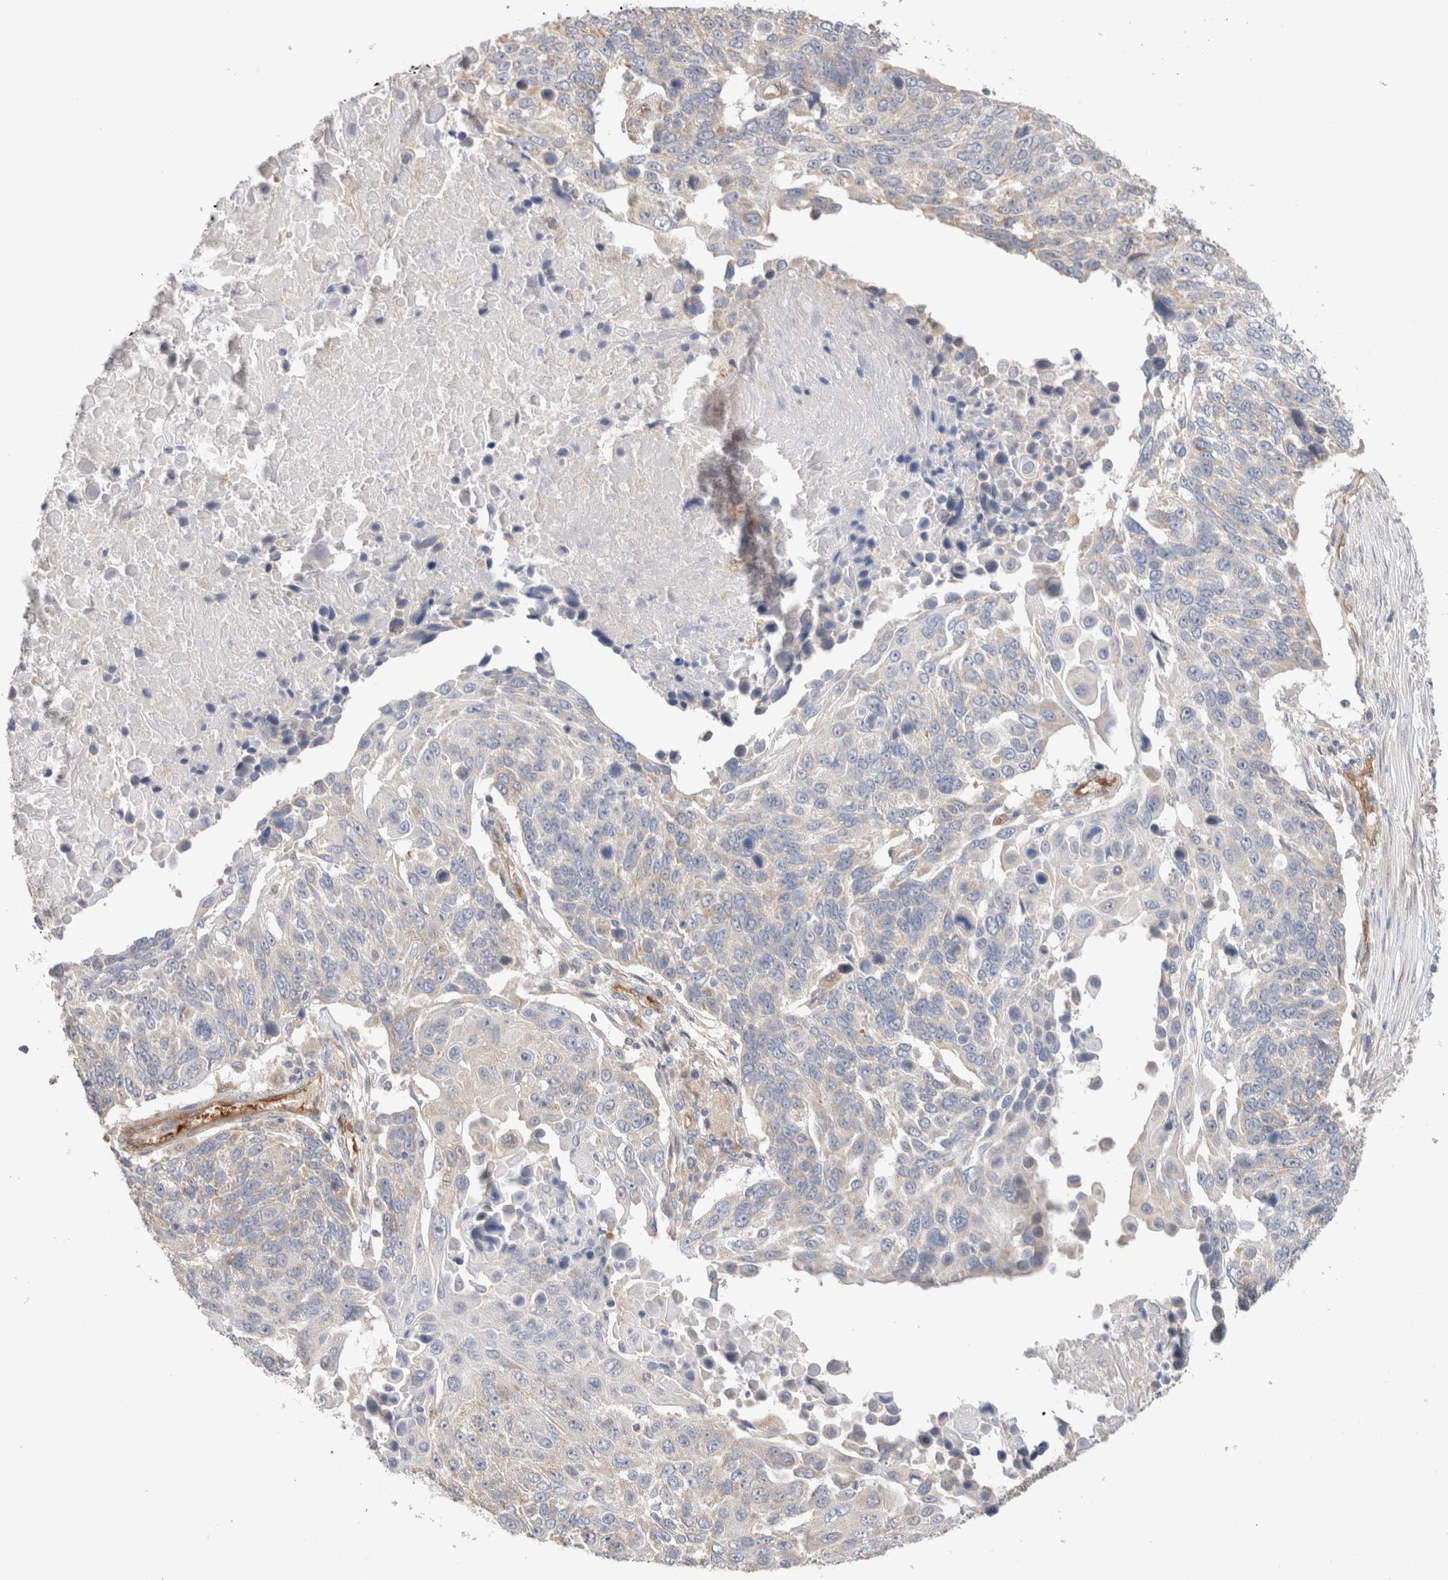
{"staining": {"intensity": "negative", "quantity": "none", "location": "none"}, "tissue": "lung cancer", "cell_type": "Tumor cells", "image_type": "cancer", "snomed": [{"axis": "morphology", "description": "Squamous cell carcinoma, NOS"}, {"axis": "topography", "description": "Lung"}], "caption": "Squamous cell carcinoma (lung) stained for a protein using IHC demonstrates no staining tumor cells.", "gene": "CA13", "patient": {"sex": "male", "age": 66}}